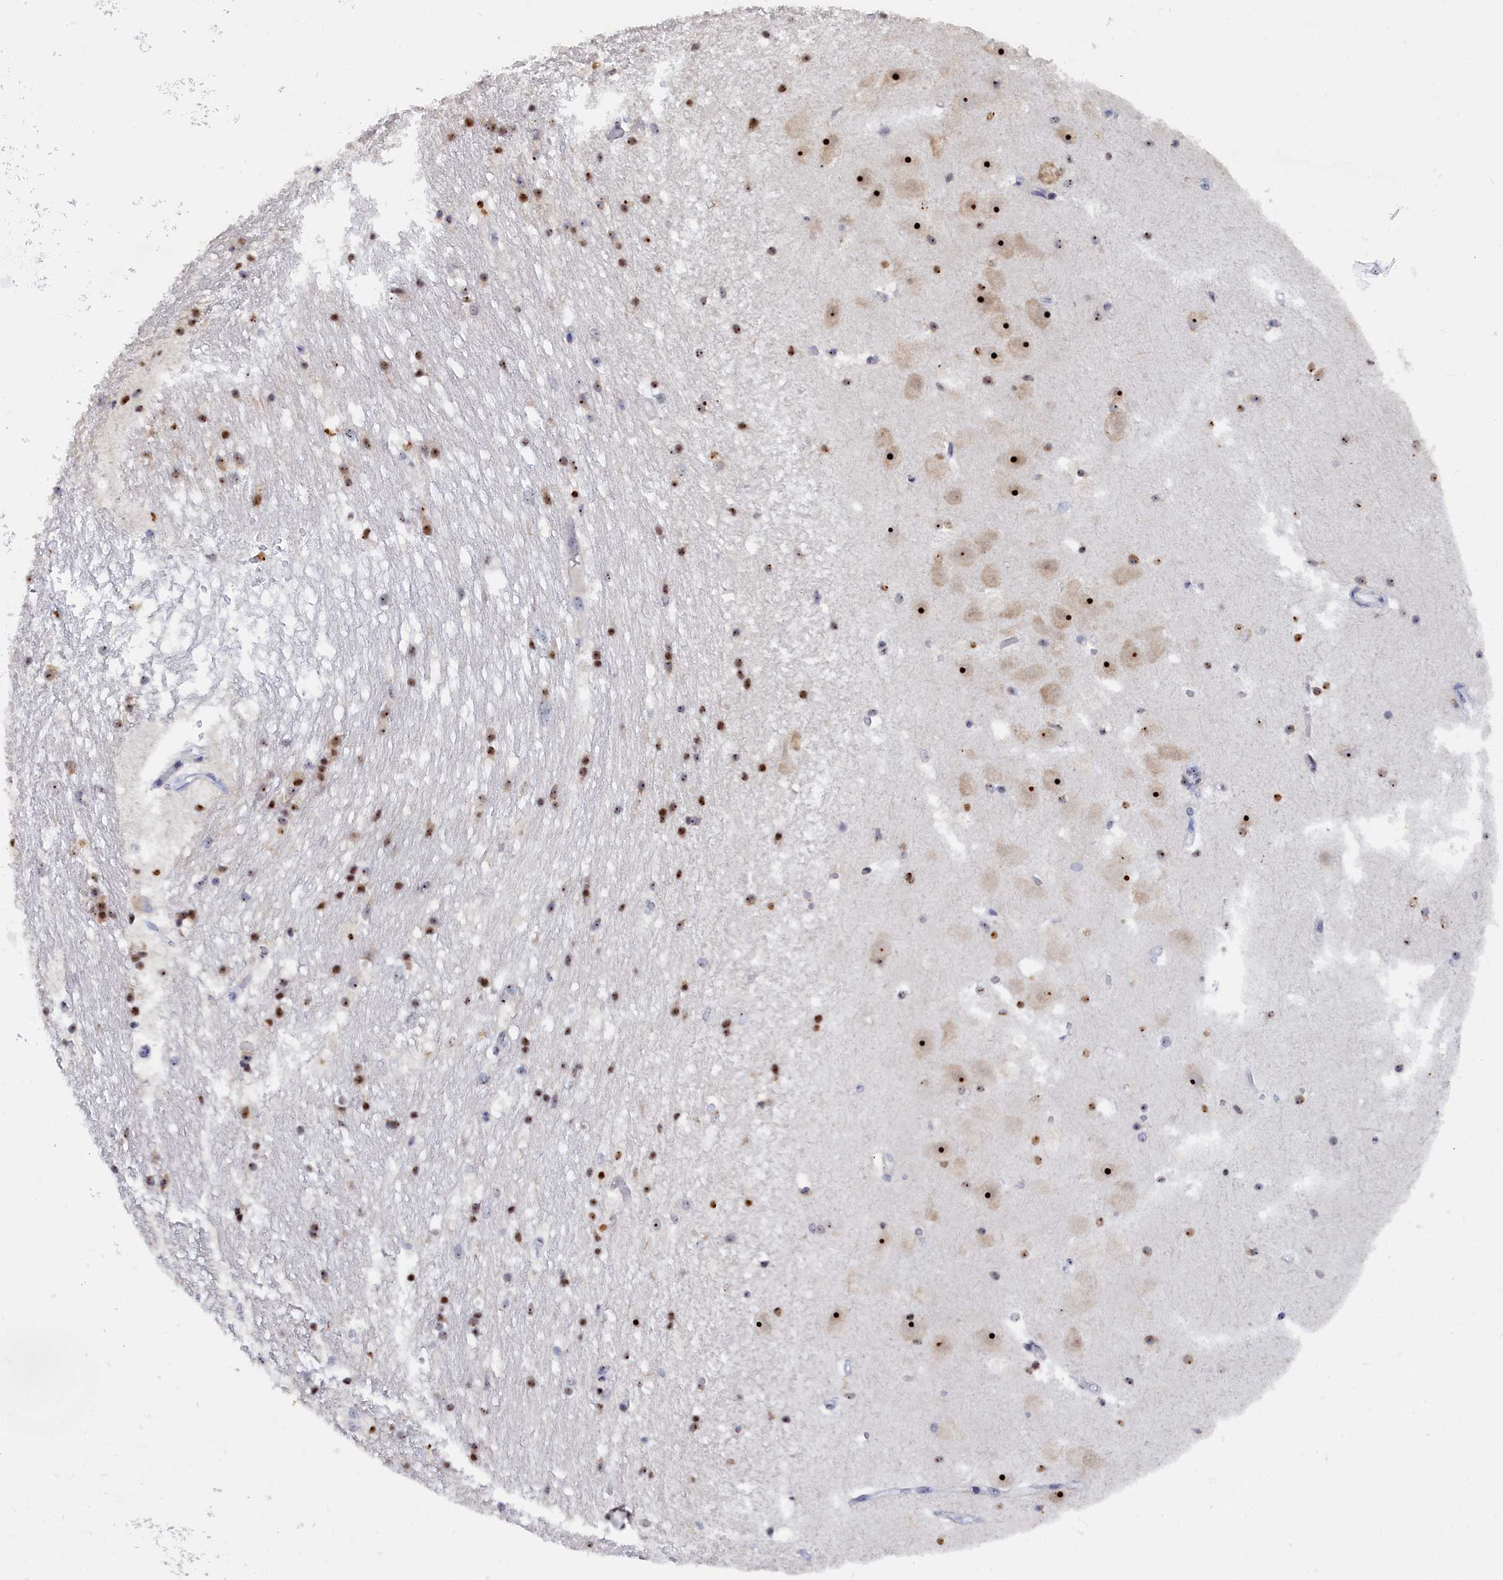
{"staining": {"intensity": "moderate", "quantity": "25%-75%", "location": "nuclear"}, "tissue": "hippocampus", "cell_type": "Glial cells", "image_type": "normal", "snomed": [{"axis": "morphology", "description": "Normal tissue, NOS"}, {"axis": "topography", "description": "Hippocampus"}], "caption": "Human hippocampus stained with a brown dye demonstrates moderate nuclear positive staining in approximately 25%-75% of glial cells.", "gene": "RSL1D1", "patient": {"sex": "female", "age": 52}}